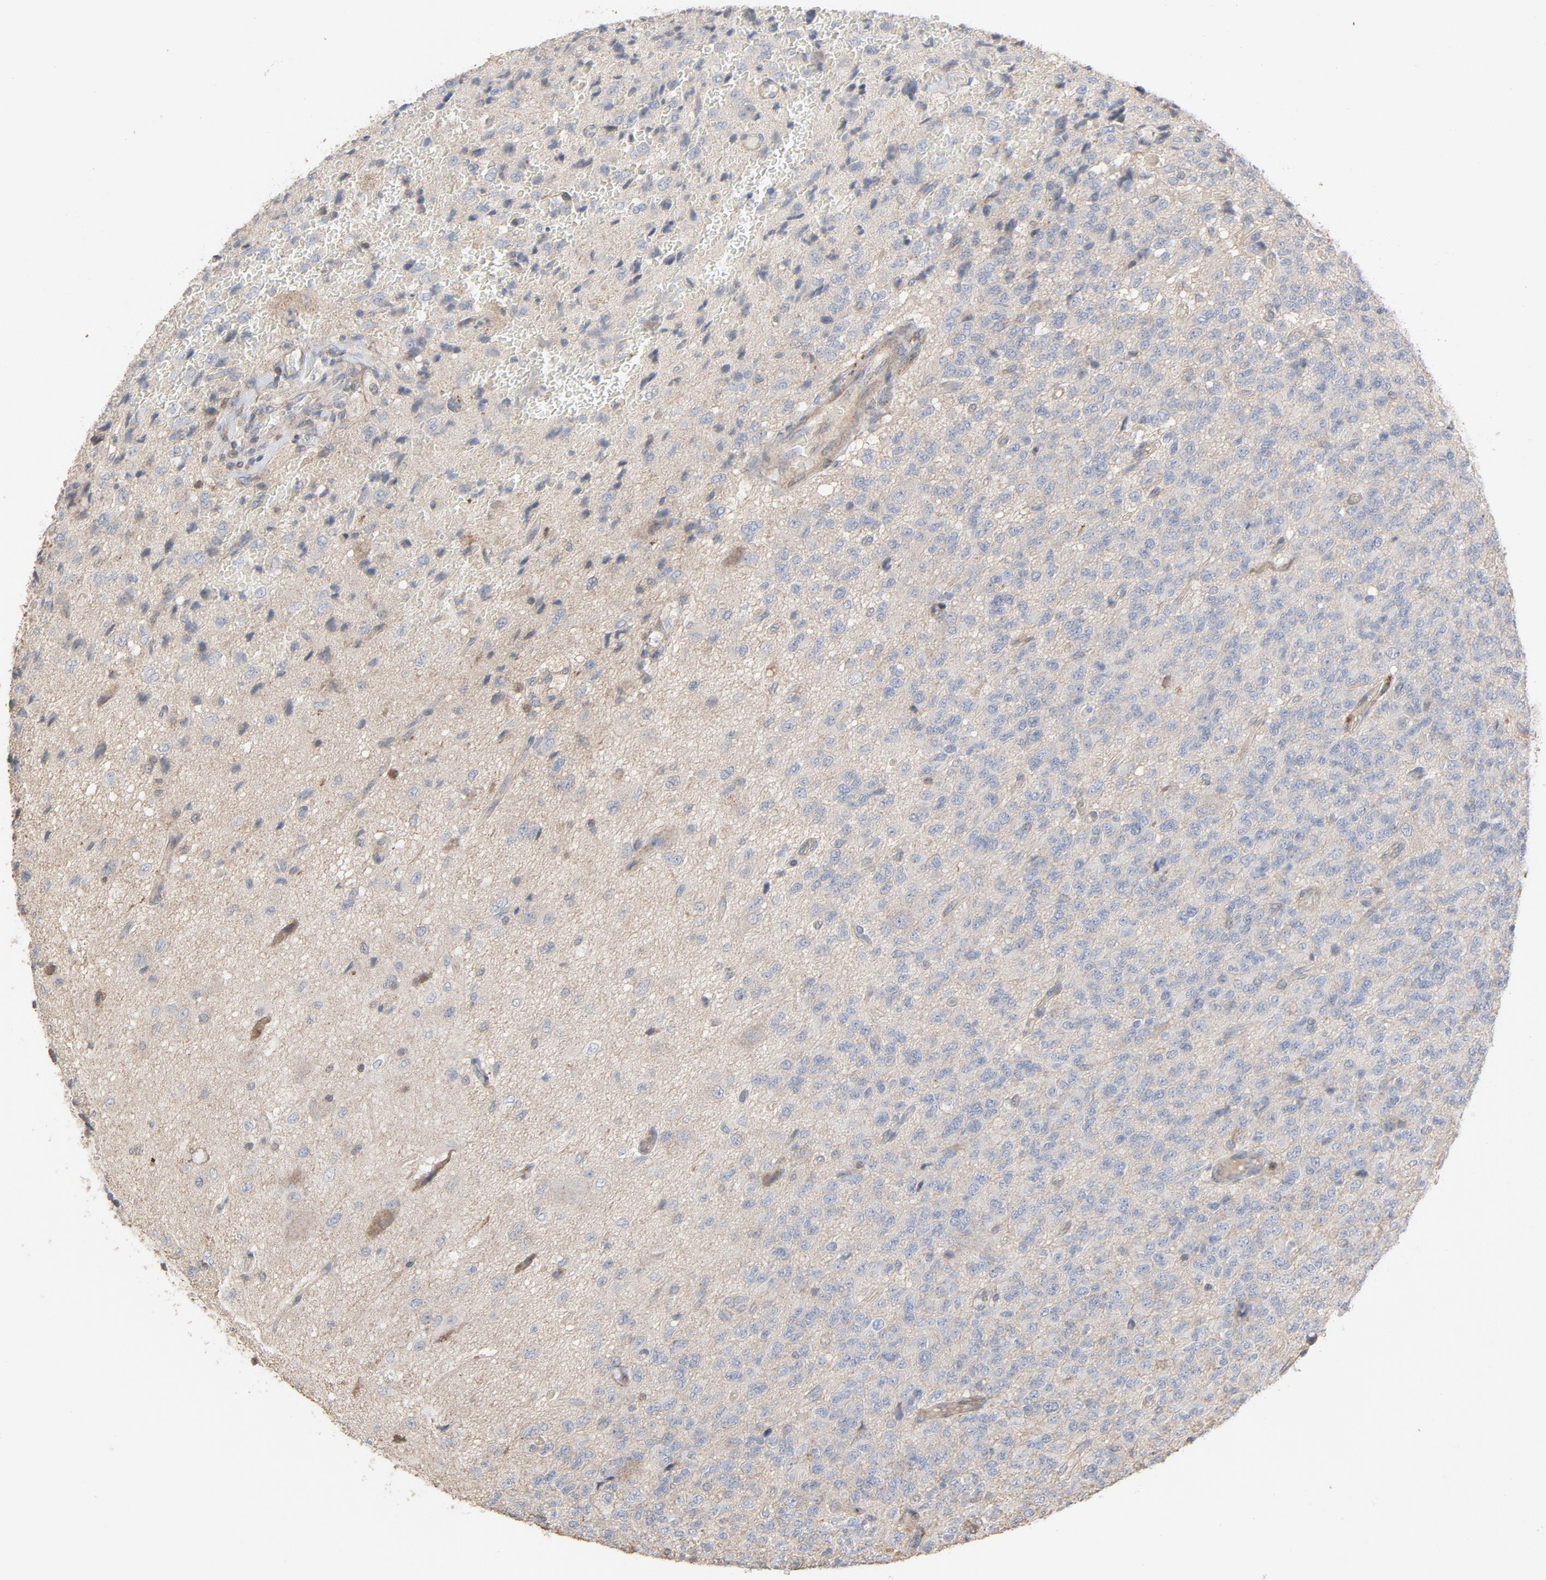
{"staining": {"intensity": "weak", "quantity": "<25%", "location": "cytoplasmic/membranous,nuclear"}, "tissue": "glioma", "cell_type": "Tumor cells", "image_type": "cancer", "snomed": [{"axis": "morphology", "description": "Glioma, malignant, High grade"}, {"axis": "topography", "description": "pancreas cauda"}], "caption": "High power microscopy histopathology image of an immunohistochemistry image of glioma, revealing no significant staining in tumor cells.", "gene": "CDK6", "patient": {"sex": "male", "age": 60}}